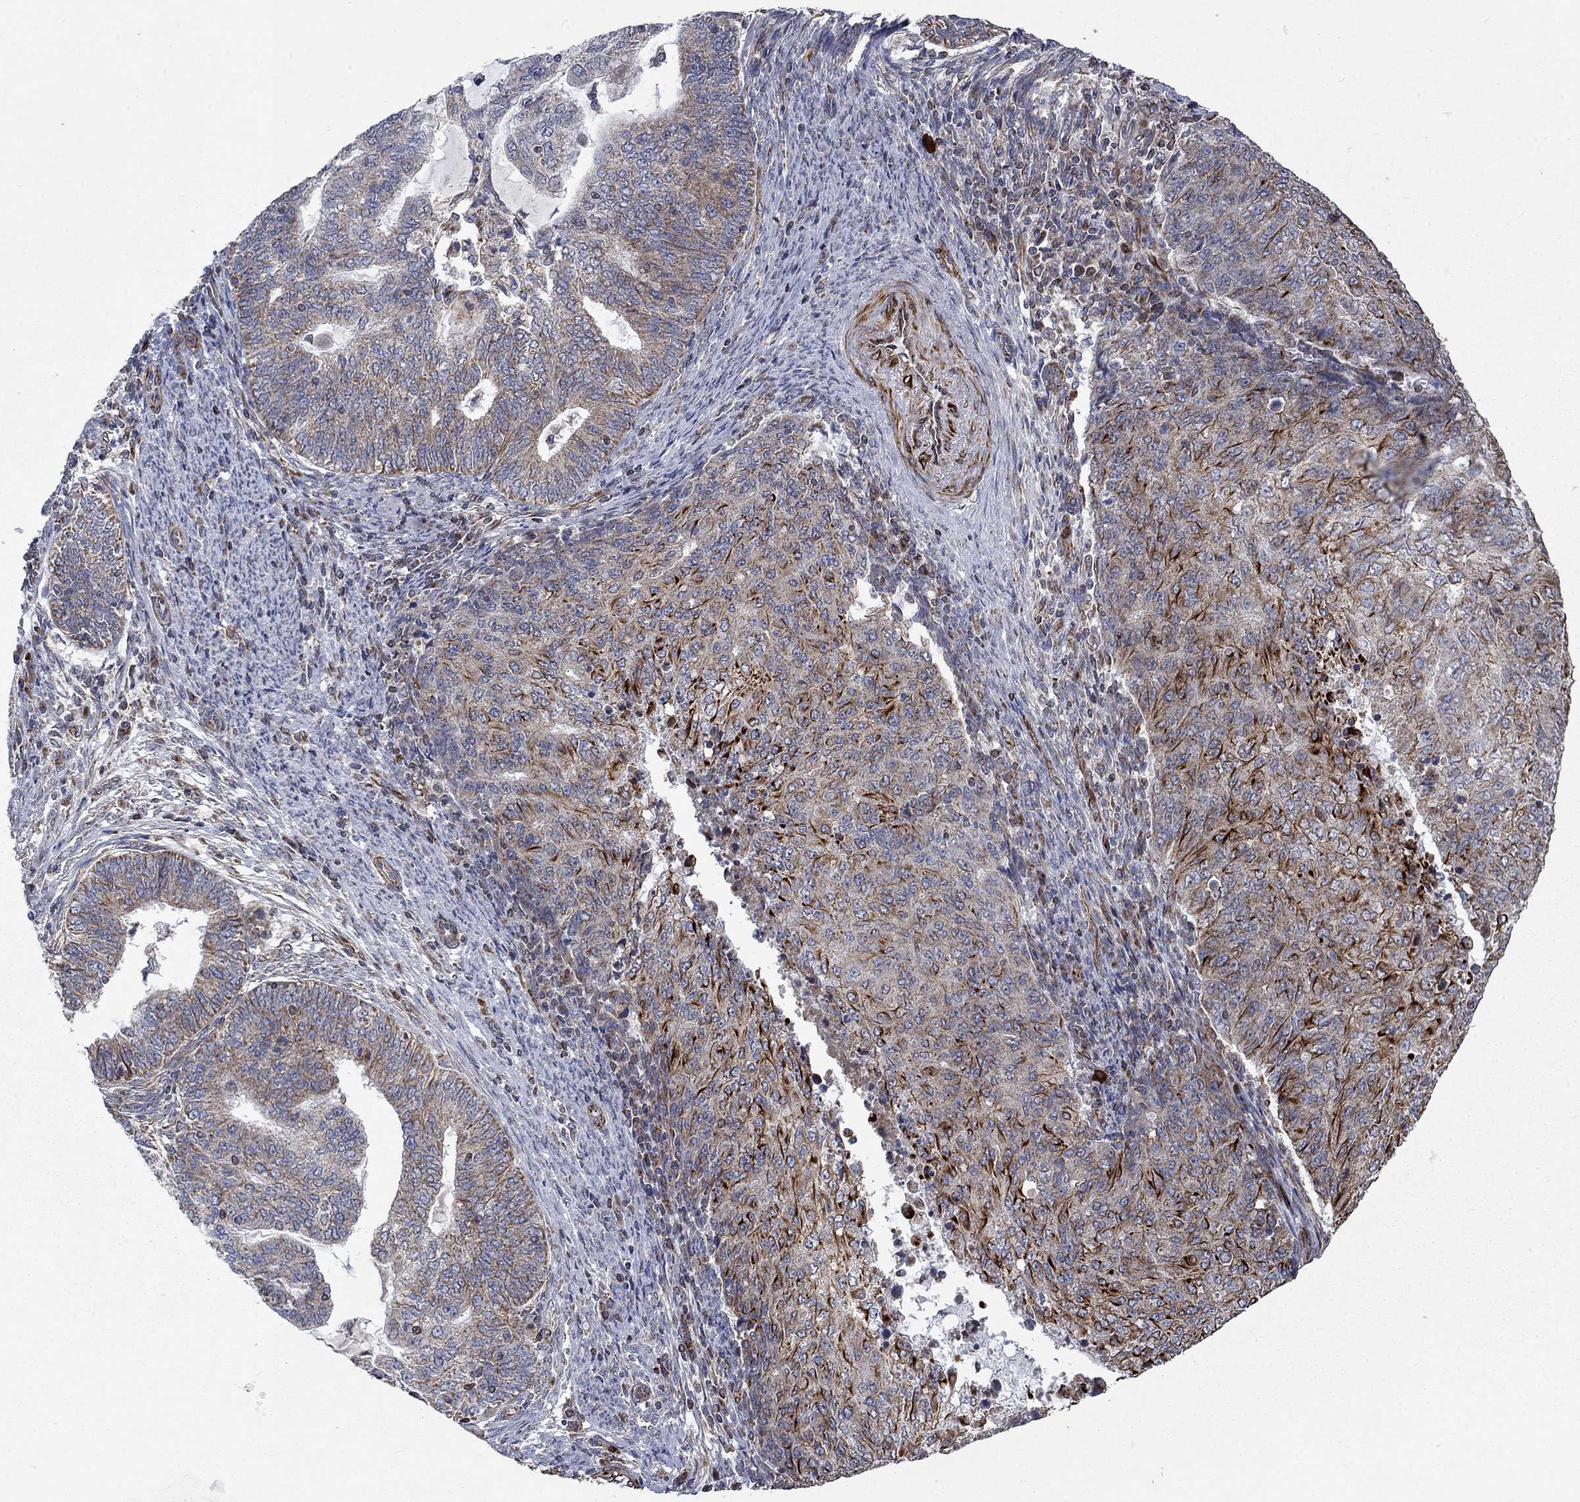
{"staining": {"intensity": "strong", "quantity": "<25%", "location": "cytoplasmic/membranous"}, "tissue": "endometrial cancer", "cell_type": "Tumor cells", "image_type": "cancer", "snomed": [{"axis": "morphology", "description": "Adenocarcinoma, NOS"}, {"axis": "topography", "description": "Endometrium"}], "caption": "Immunohistochemistry photomicrograph of adenocarcinoma (endometrial) stained for a protein (brown), which displays medium levels of strong cytoplasmic/membranous staining in about <25% of tumor cells.", "gene": "NDUFC1", "patient": {"sex": "female", "age": 82}}